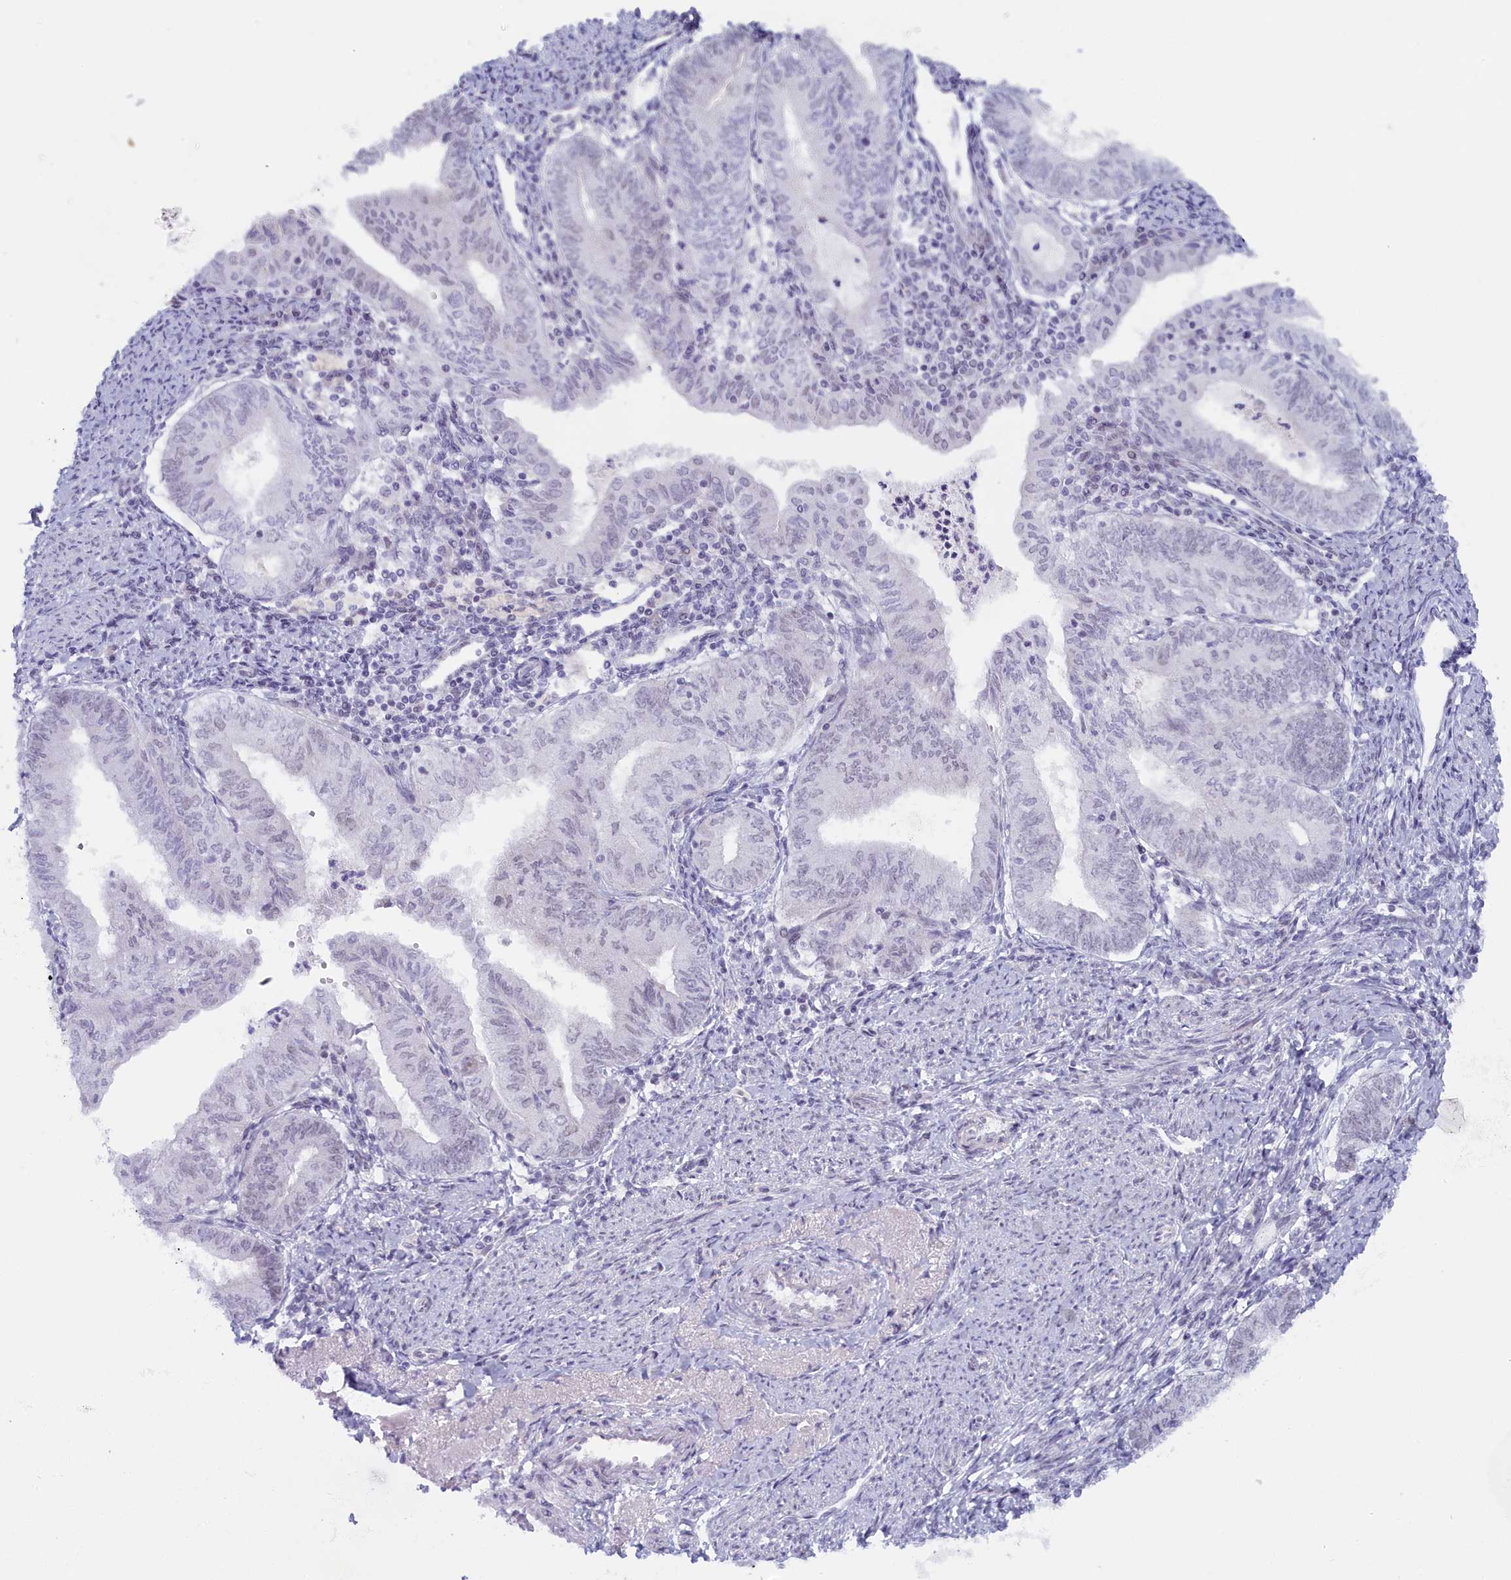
{"staining": {"intensity": "negative", "quantity": "none", "location": "none"}, "tissue": "endometrial cancer", "cell_type": "Tumor cells", "image_type": "cancer", "snomed": [{"axis": "morphology", "description": "Adenocarcinoma, NOS"}, {"axis": "topography", "description": "Endometrium"}], "caption": "This is an IHC image of human endometrial cancer (adenocarcinoma). There is no staining in tumor cells.", "gene": "SEC31B", "patient": {"sex": "female", "age": 66}}